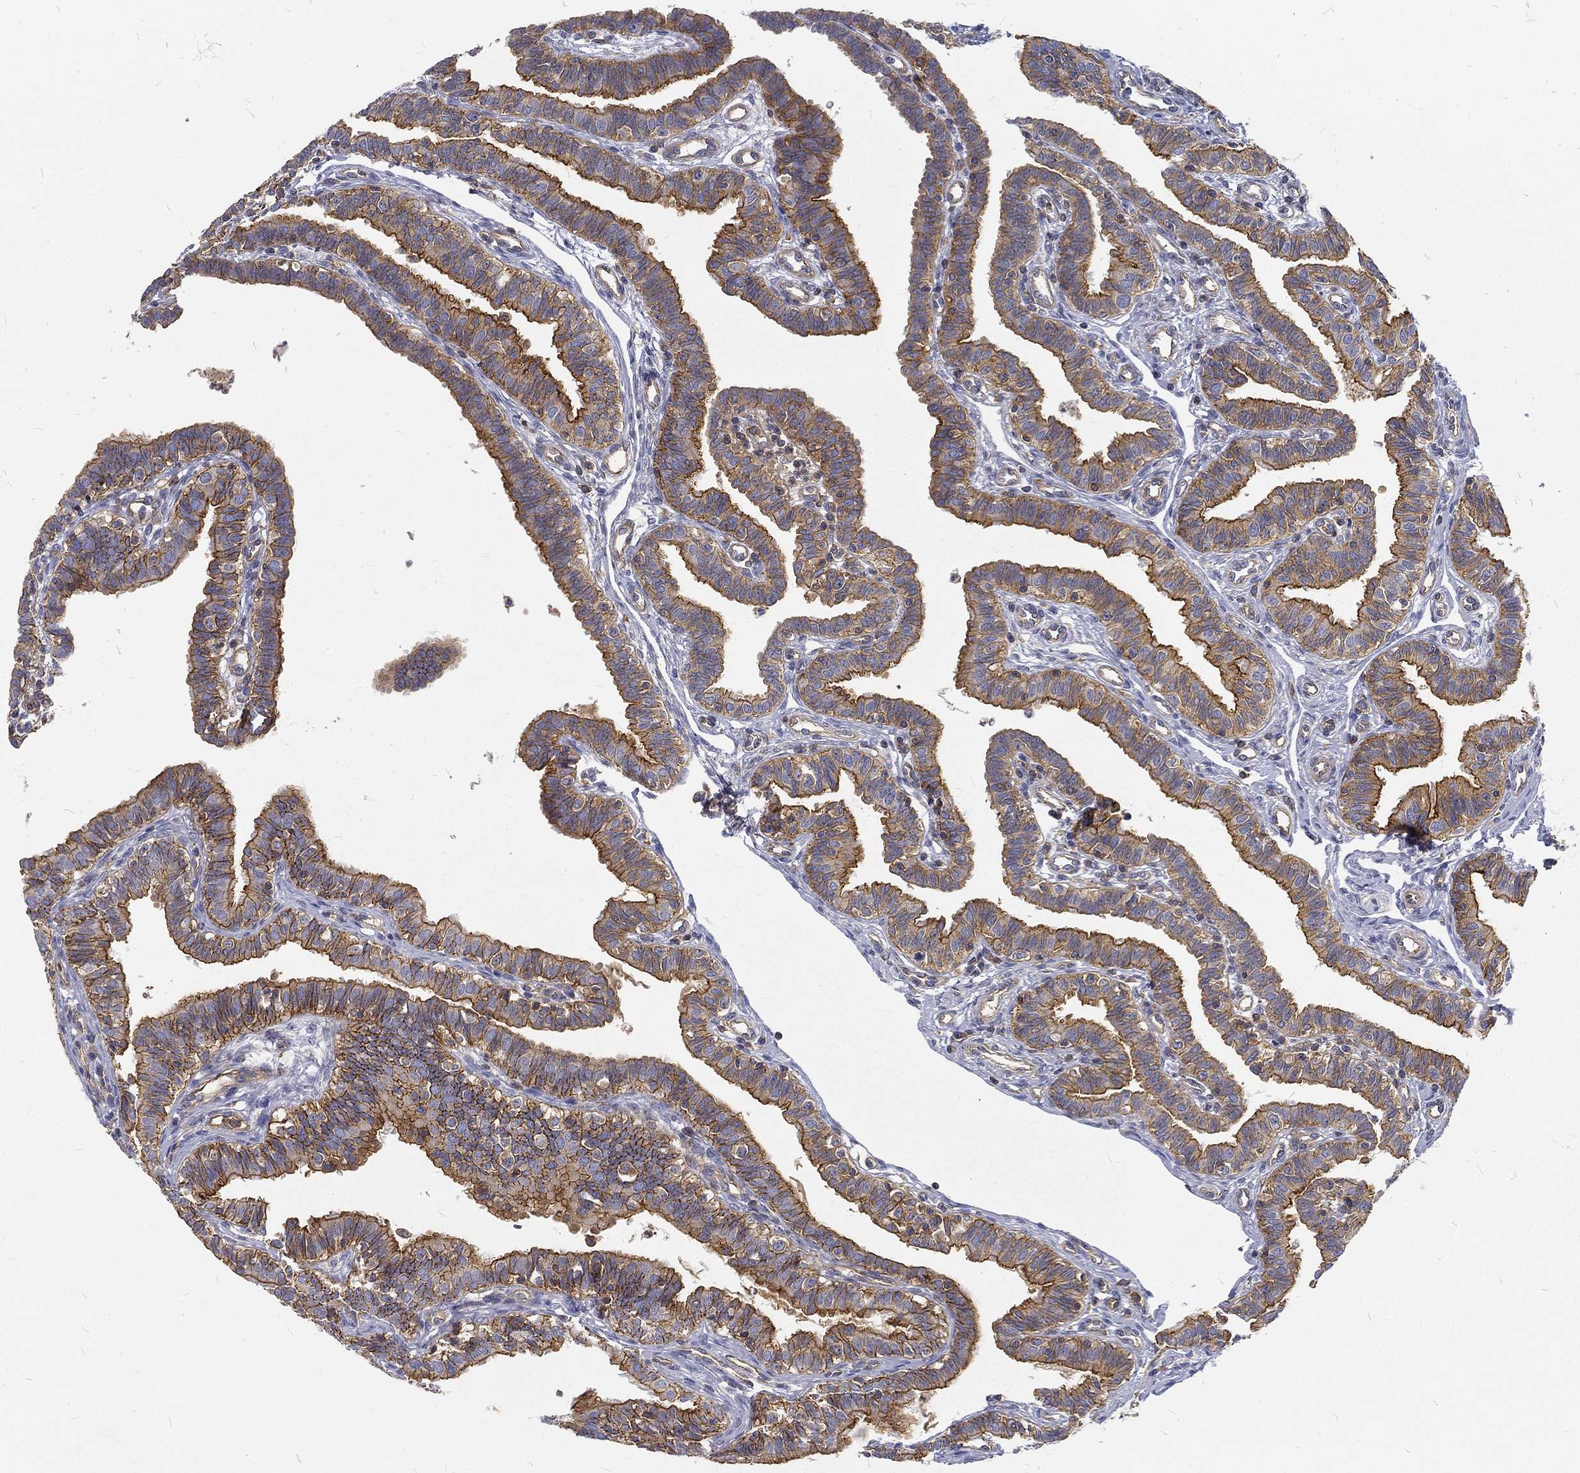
{"staining": {"intensity": "strong", "quantity": ">75%", "location": "cytoplasmic/membranous"}, "tissue": "fallopian tube", "cell_type": "Glandular cells", "image_type": "normal", "snomed": [{"axis": "morphology", "description": "Normal tissue, NOS"}, {"axis": "topography", "description": "Fallopian tube"}], "caption": "A brown stain shows strong cytoplasmic/membranous positivity of a protein in glandular cells of benign fallopian tube. The staining was performed using DAB (3,3'-diaminobenzidine), with brown indicating positive protein expression. Nuclei are stained blue with hematoxylin.", "gene": "MTMR11", "patient": {"sex": "female", "age": 36}}